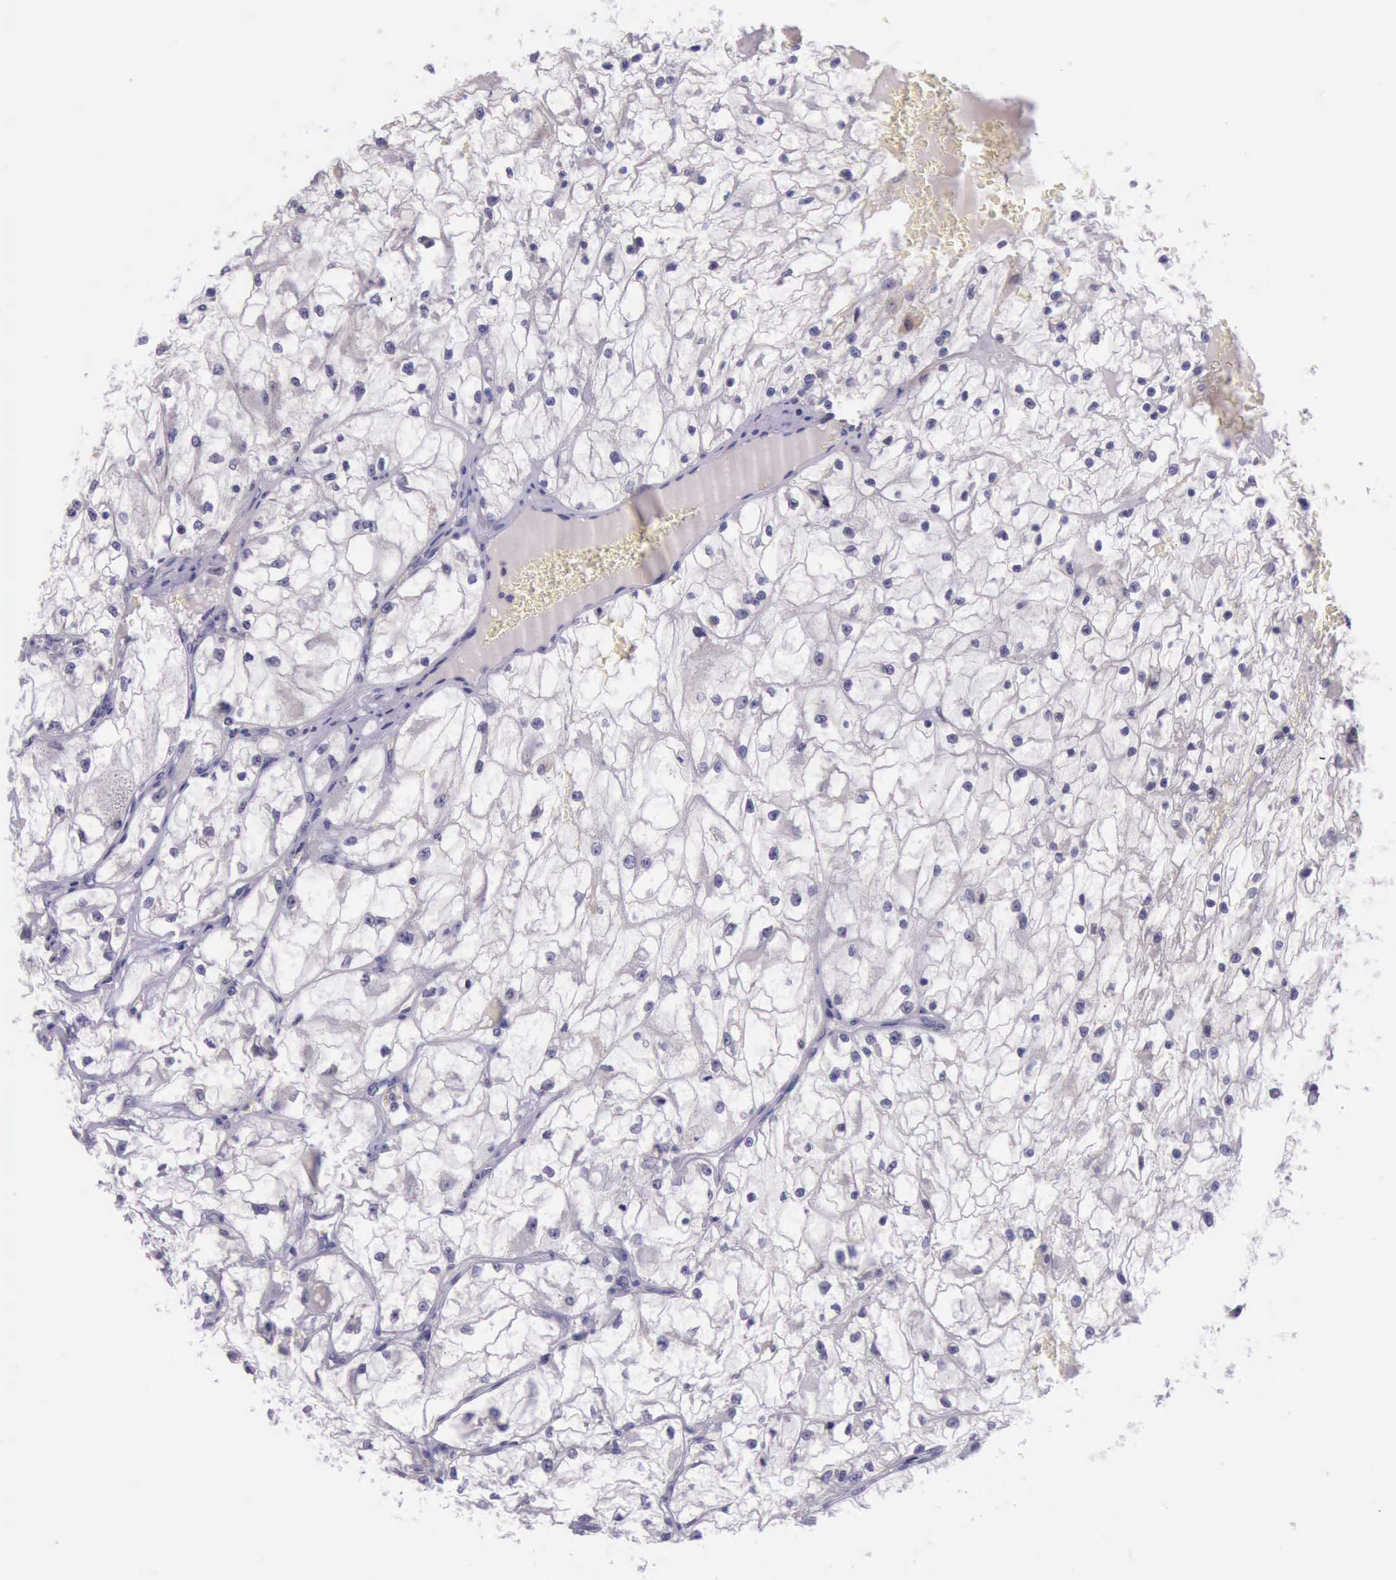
{"staining": {"intensity": "strong", "quantity": "<25%", "location": "nuclear"}, "tissue": "renal cancer", "cell_type": "Tumor cells", "image_type": "cancer", "snomed": [{"axis": "morphology", "description": "Adenocarcinoma, NOS"}, {"axis": "topography", "description": "Kidney"}], "caption": "Strong nuclear expression for a protein is seen in about <25% of tumor cells of renal adenocarcinoma using immunohistochemistry (IHC).", "gene": "PARP1", "patient": {"sex": "male", "age": 61}}